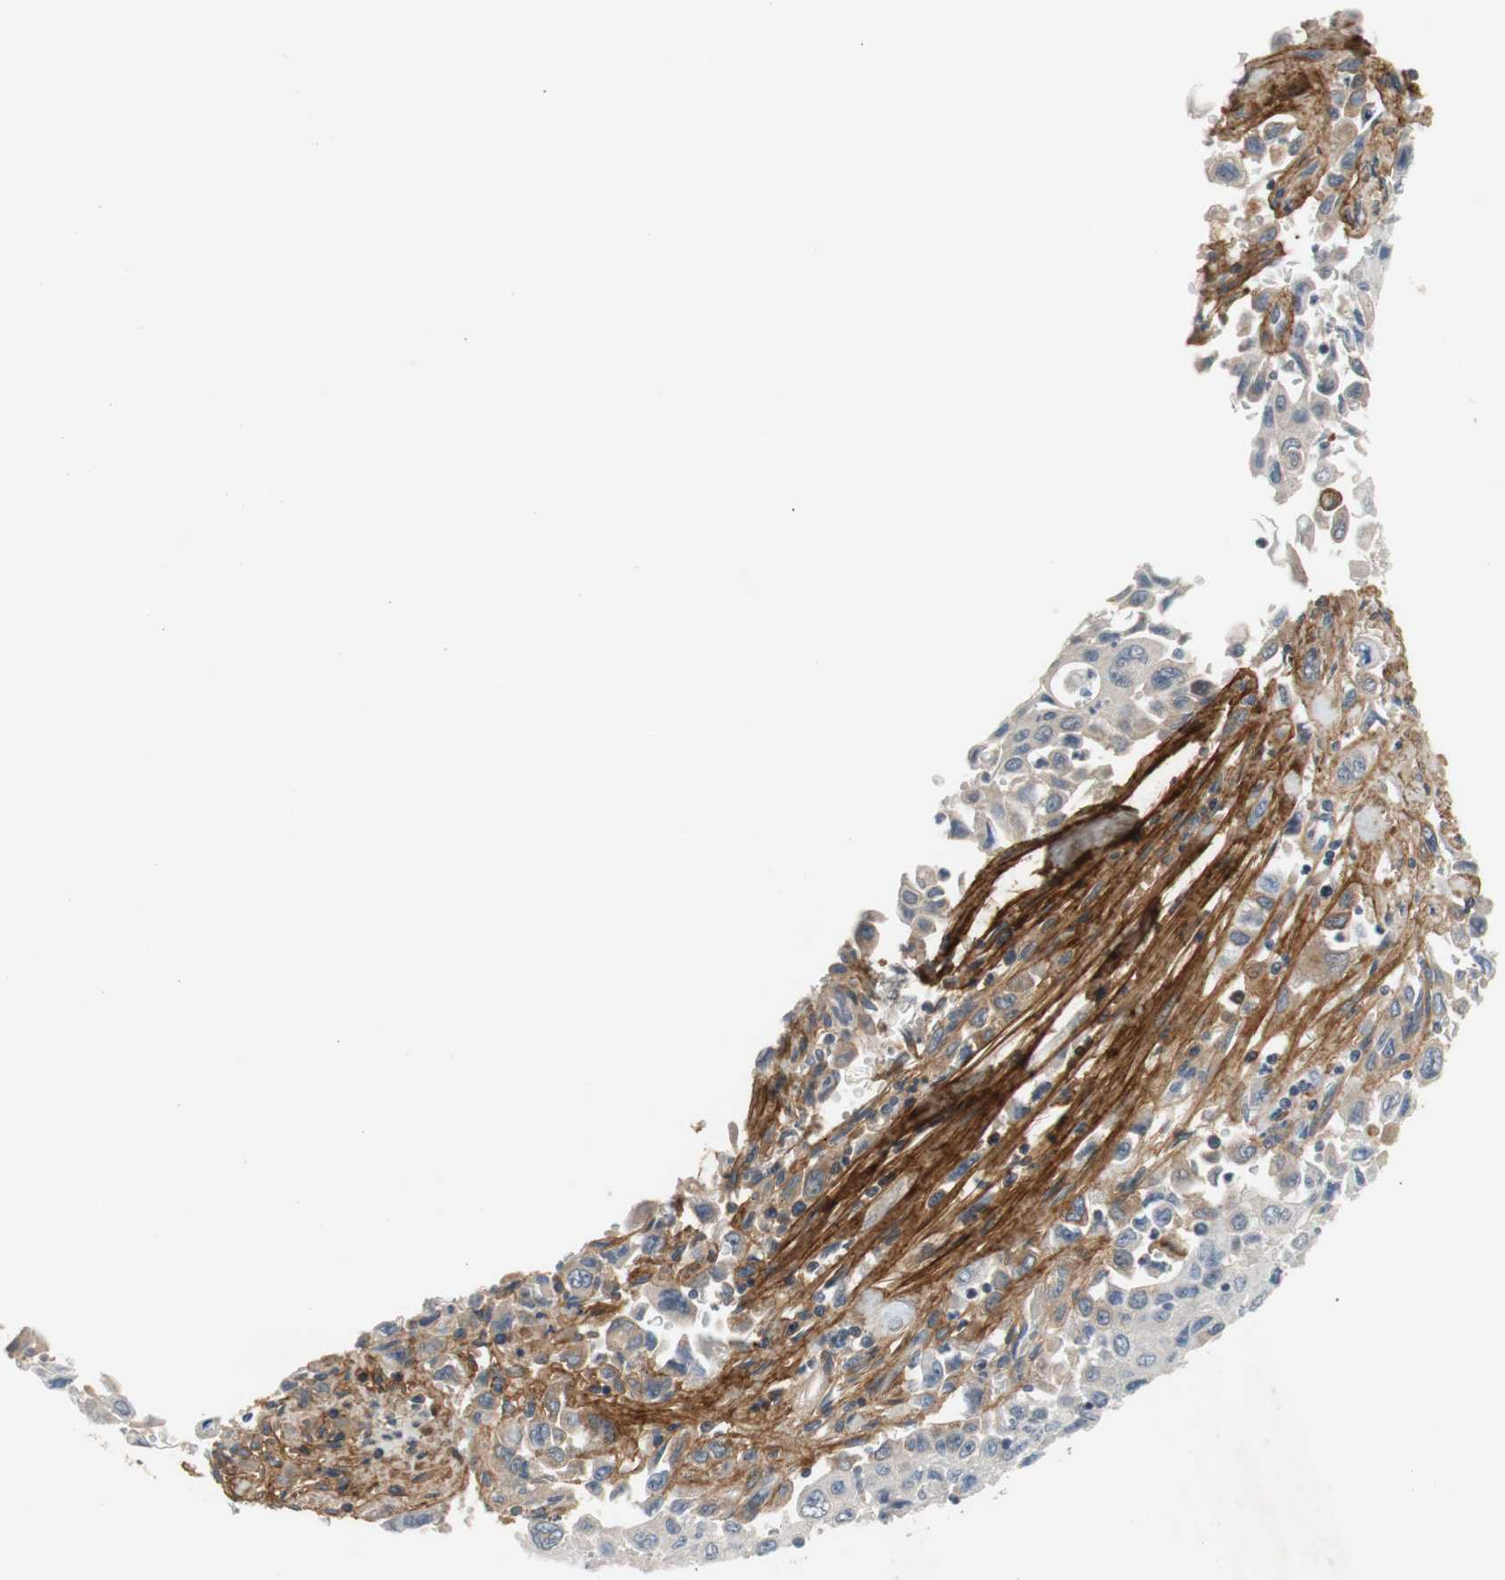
{"staining": {"intensity": "negative", "quantity": "none", "location": "none"}, "tissue": "pancreatic cancer", "cell_type": "Tumor cells", "image_type": "cancer", "snomed": [{"axis": "morphology", "description": "Adenocarcinoma, NOS"}, {"axis": "topography", "description": "Pancreas"}], "caption": "High power microscopy histopathology image of an immunohistochemistry (IHC) micrograph of pancreatic cancer, revealing no significant positivity in tumor cells.", "gene": "COL12A1", "patient": {"sex": "male", "age": 70}}